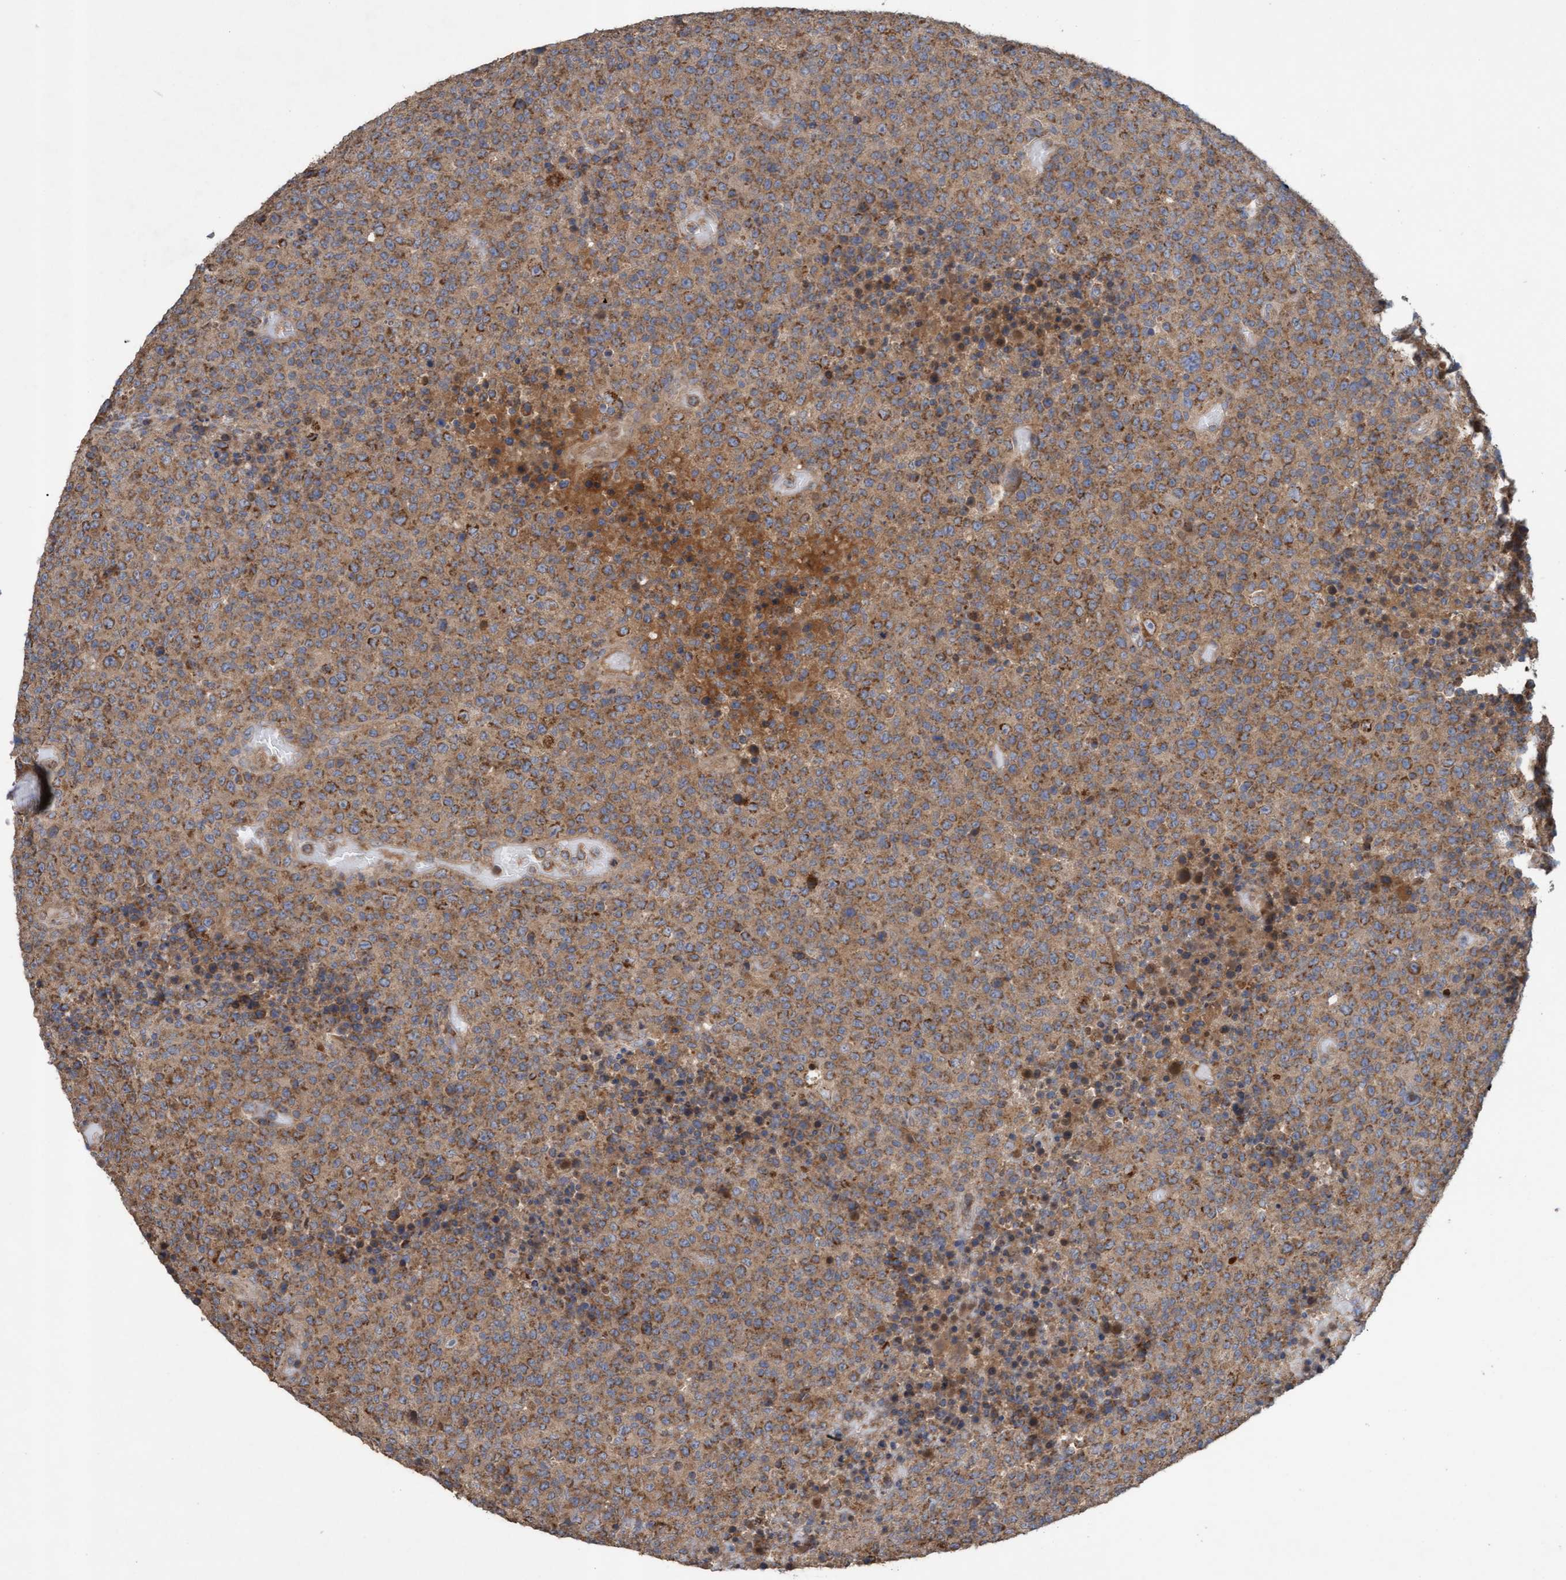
{"staining": {"intensity": "moderate", "quantity": ">75%", "location": "cytoplasmic/membranous"}, "tissue": "lymphoma", "cell_type": "Tumor cells", "image_type": "cancer", "snomed": [{"axis": "morphology", "description": "Malignant lymphoma, non-Hodgkin's type, High grade"}, {"axis": "topography", "description": "Lymph node"}], "caption": "This image reveals malignant lymphoma, non-Hodgkin's type (high-grade) stained with immunohistochemistry (IHC) to label a protein in brown. The cytoplasmic/membranous of tumor cells show moderate positivity for the protein. Nuclei are counter-stained blue.", "gene": "ATPAF2", "patient": {"sex": "male", "age": 13}}